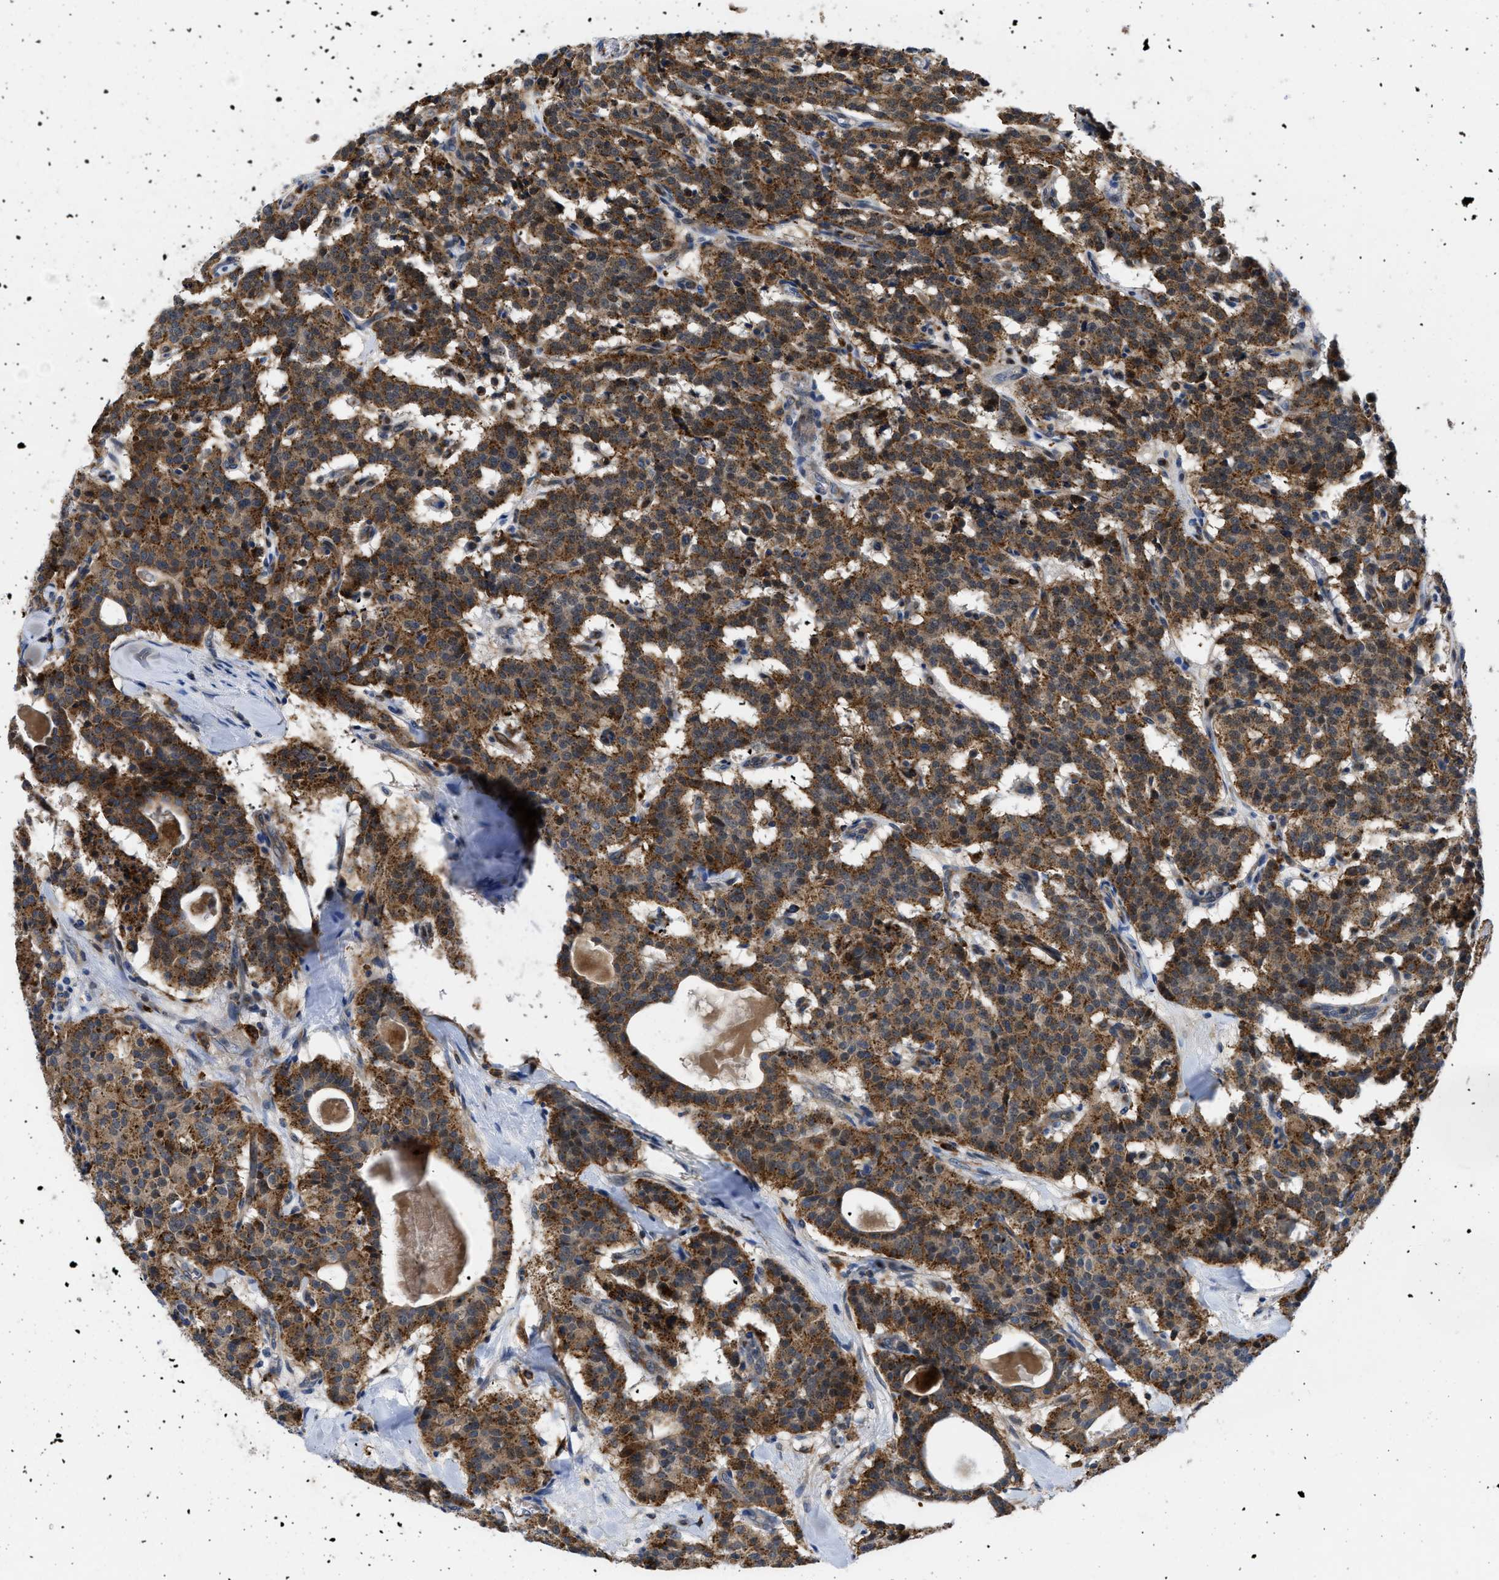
{"staining": {"intensity": "strong", "quantity": ">75%", "location": "cytoplasmic/membranous"}, "tissue": "carcinoid", "cell_type": "Tumor cells", "image_type": "cancer", "snomed": [{"axis": "morphology", "description": "Carcinoid, malignant, NOS"}, {"axis": "topography", "description": "Lung"}], "caption": "Protein expression analysis of malignant carcinoid displays strong cytoplasmic/membranous positivity in approximately >75% of tumor cells.", "gene": "ENPP4", "patient": {"sex": "male", "age": 30}}